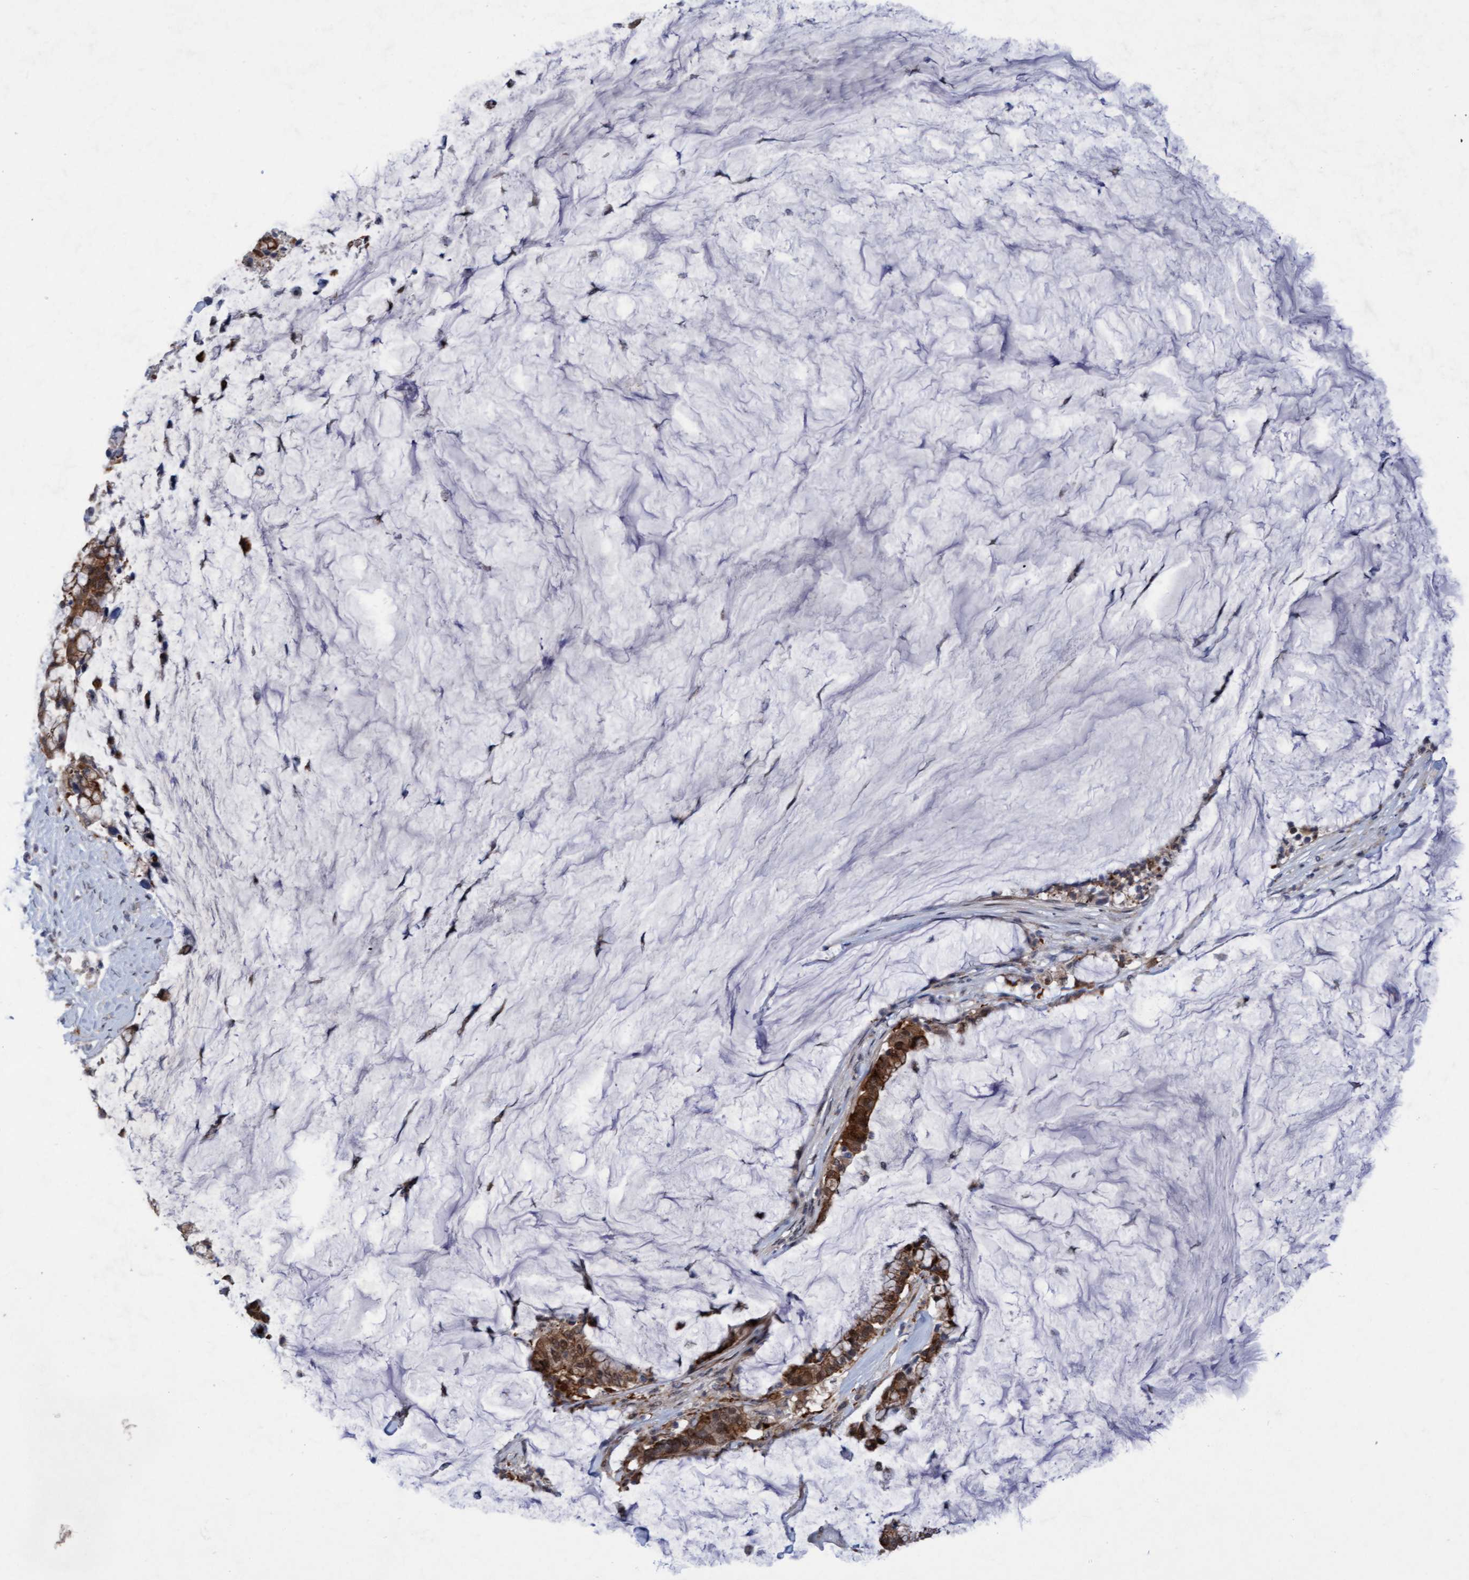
{"staining": {"intensity": "strong", "quantity": ">75%", "location": "cytoplasmic/membranous,nuclear"}, "tissue": "pancreatic cancer", "cell_type": "Tumor cells", "image_type": "cancer", "snomed": [{"axis": "morphology", "description": "Adenocarcinoma, NOS"}, {"axis": "topography", "description": "Pancreas"}], "caption": "Immunohistochemistry (IHC) (DAB (3,3'-diaminobenzidine)) staining of pancreatic adenocarcinoma displays strong cytoplasmic/membranous and nuclear protein expression in approximately >75% of tumor cells.", "gene": "RAP1GAP2", "patient": {"sex": "male", "age": 41}}